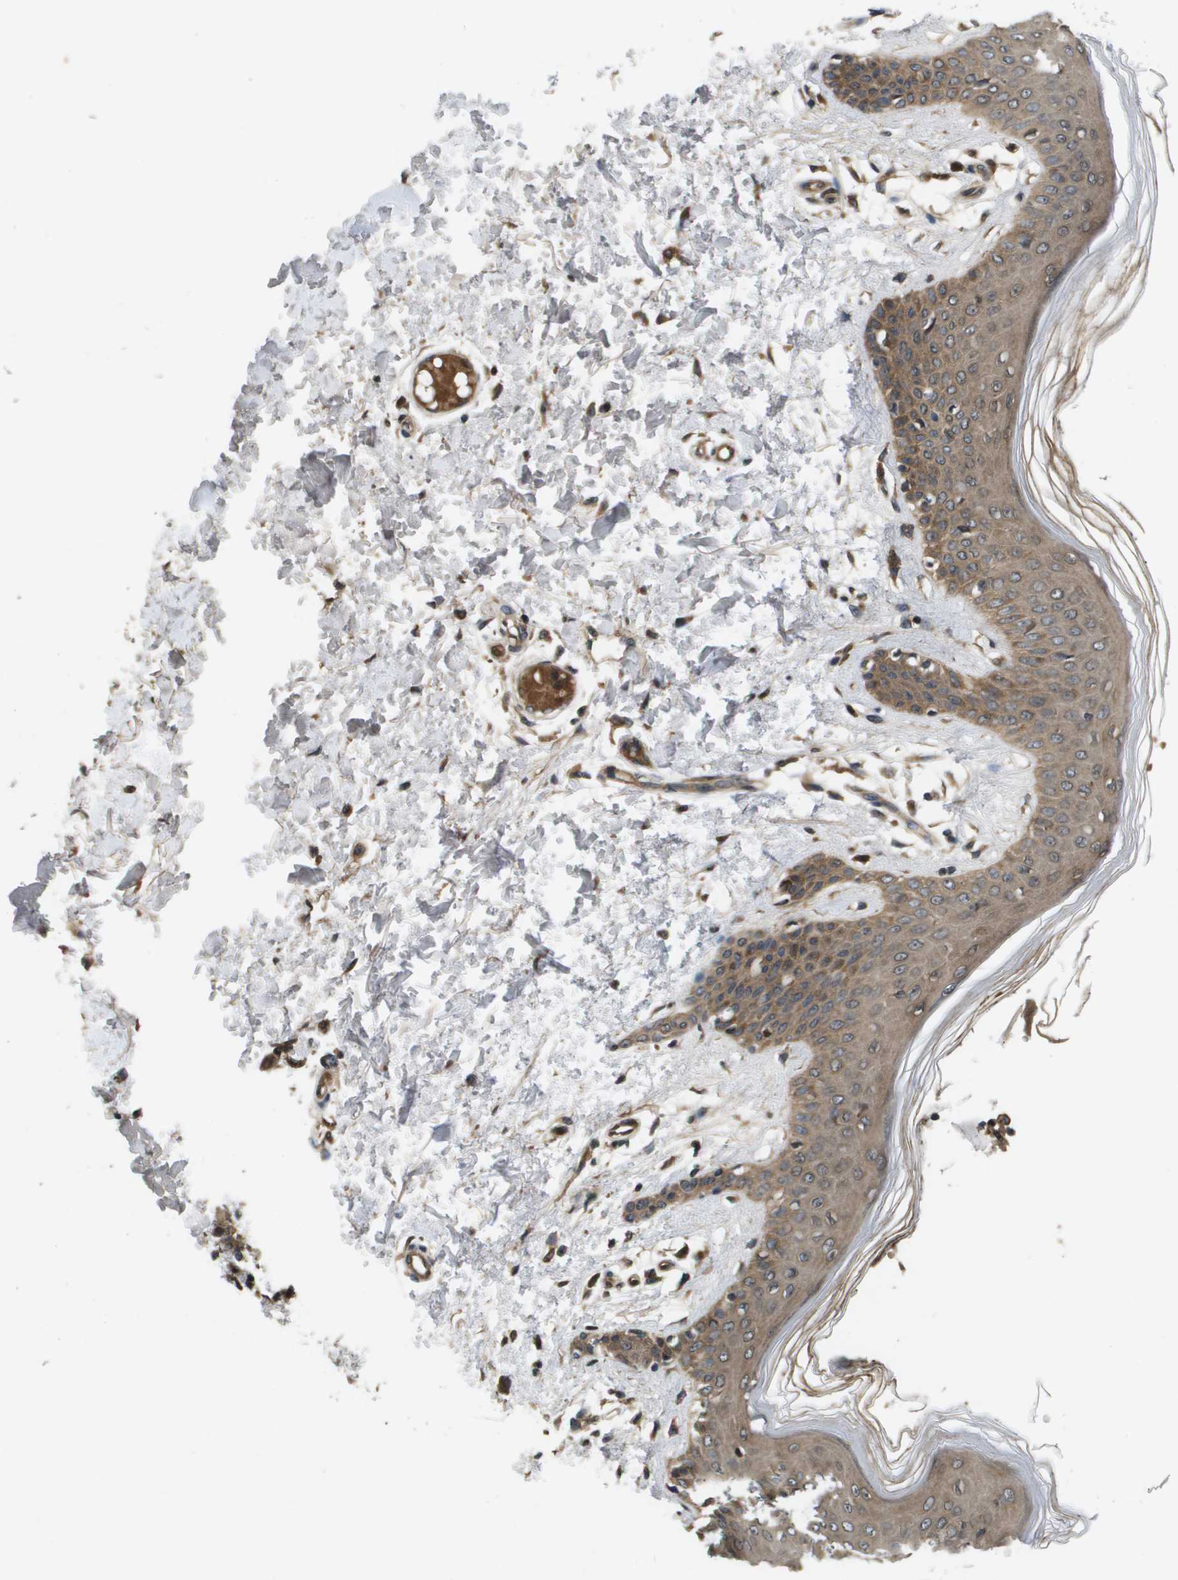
{"staining": {"intensity": "moderate", "quantity": ">75%", "location": "cytoplasmic/membranous"}, "tissue": "skin", "cell_type": "Fibroblasts", "image_type": "normal", "snomed": [{"axis": "morphology", "description": "Normal tissue, NOS"}, {"axis": "topography", "description": "Skin"}], "caption": "High-power microscopy captured an immunohistochemistry (IHC) photomicrograph of unremarkable skin, revealing moderate cytoplasmic/membranous positivity in about >75% of fibroblasts.", "gene": "SPTLC1", "patient": {"sex": "male", "age": 53}}